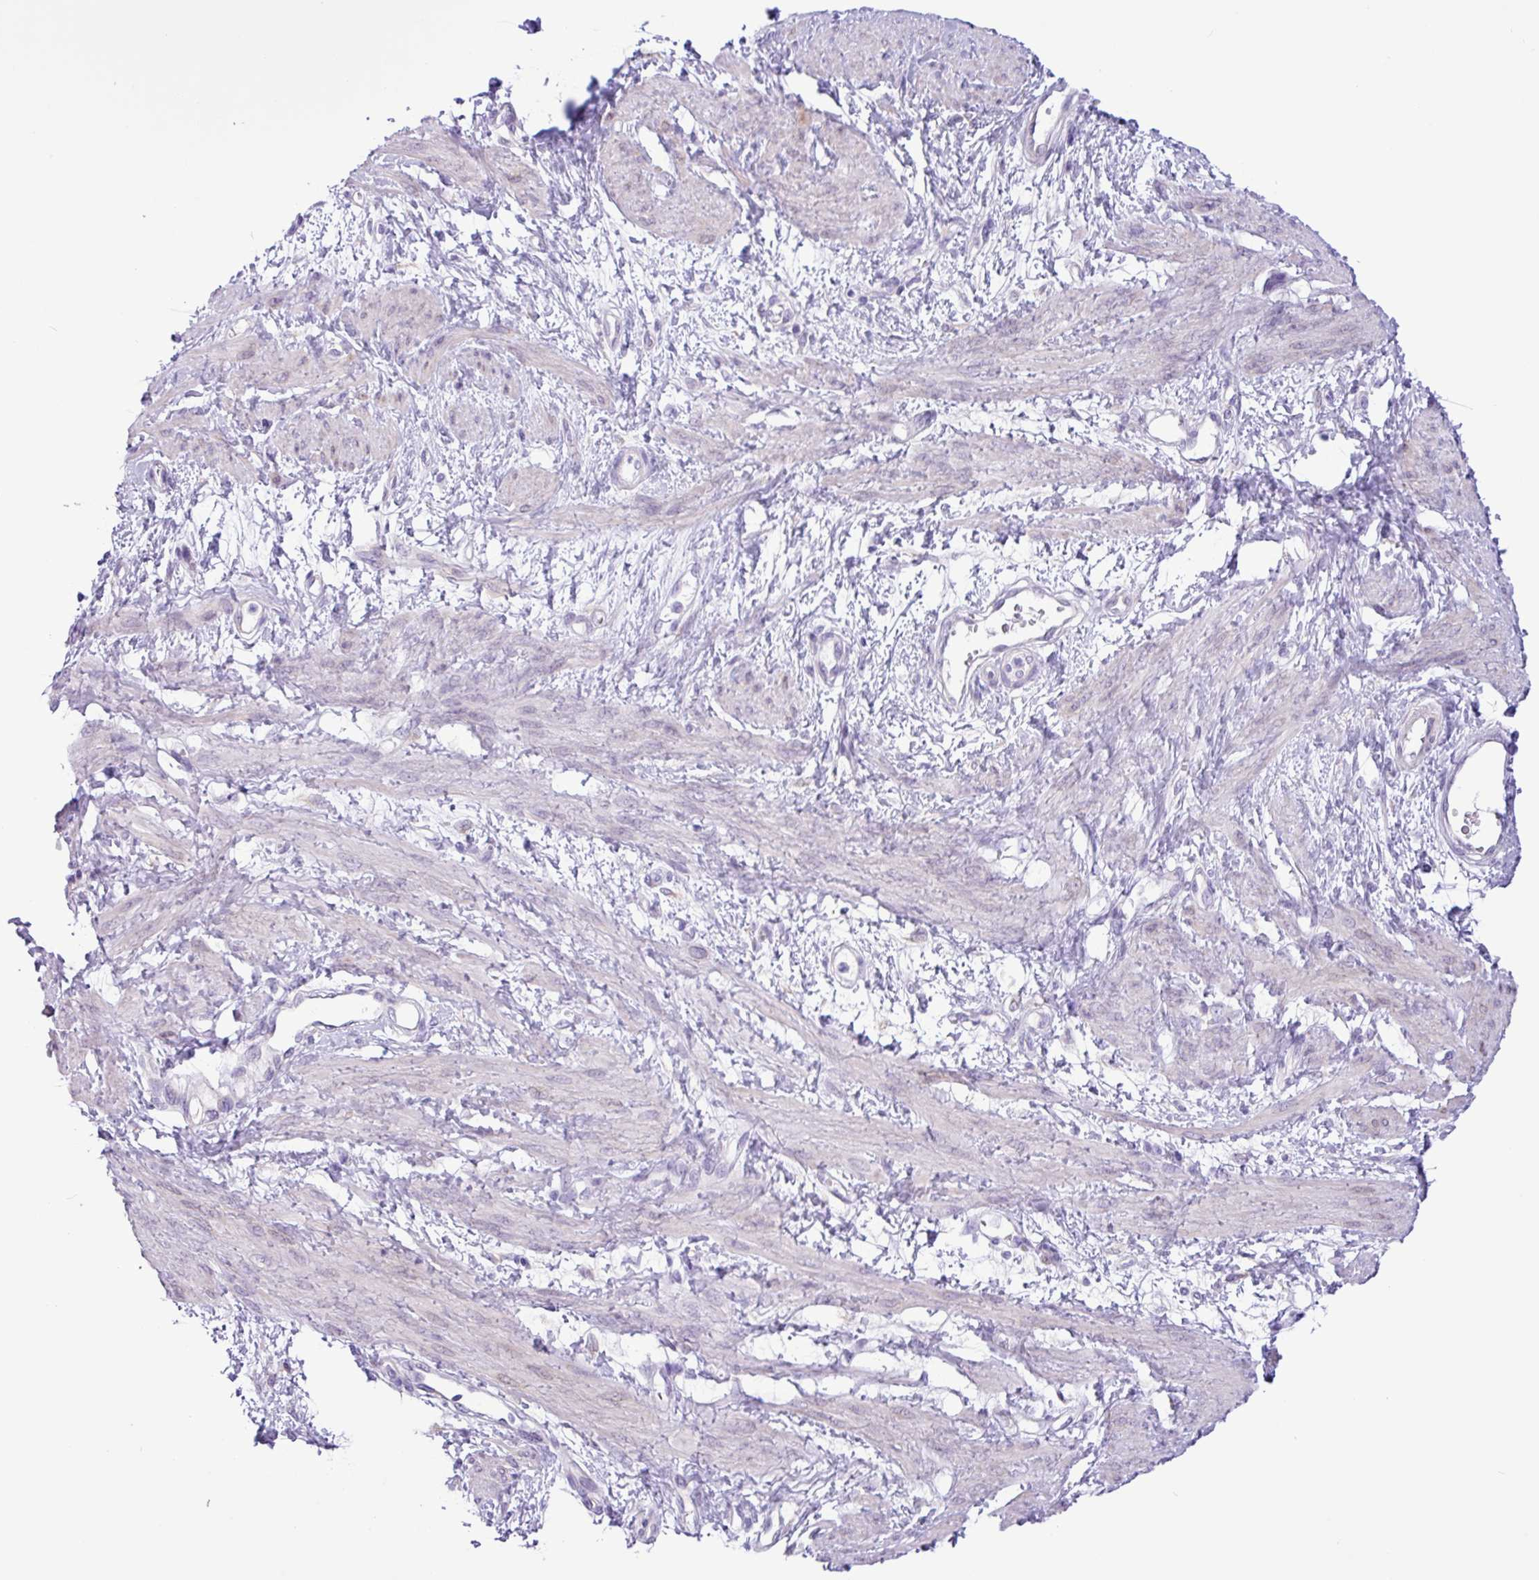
{"staining": {"intensity": "weak", "quantity": "<25%", "location": "cytoplasmic/membranous"}, "tissue": "smooth muscle", "cell_type": "Smooth muscle cells", "image_type": "normal", "snomed": [{"axis": "morphology", "description": "Normal tissue, NOS"}, {"axis": "topography", "description": "Smooth muscle"}, {"axis": "topography", "description": "Uterus"}], "caption": "Protein analysis of normal smooth muscle shows no significant positivity in smooth muscle cells.", "gene": "SLC38A1", "patient": {"sex": "female", "age": 39}}